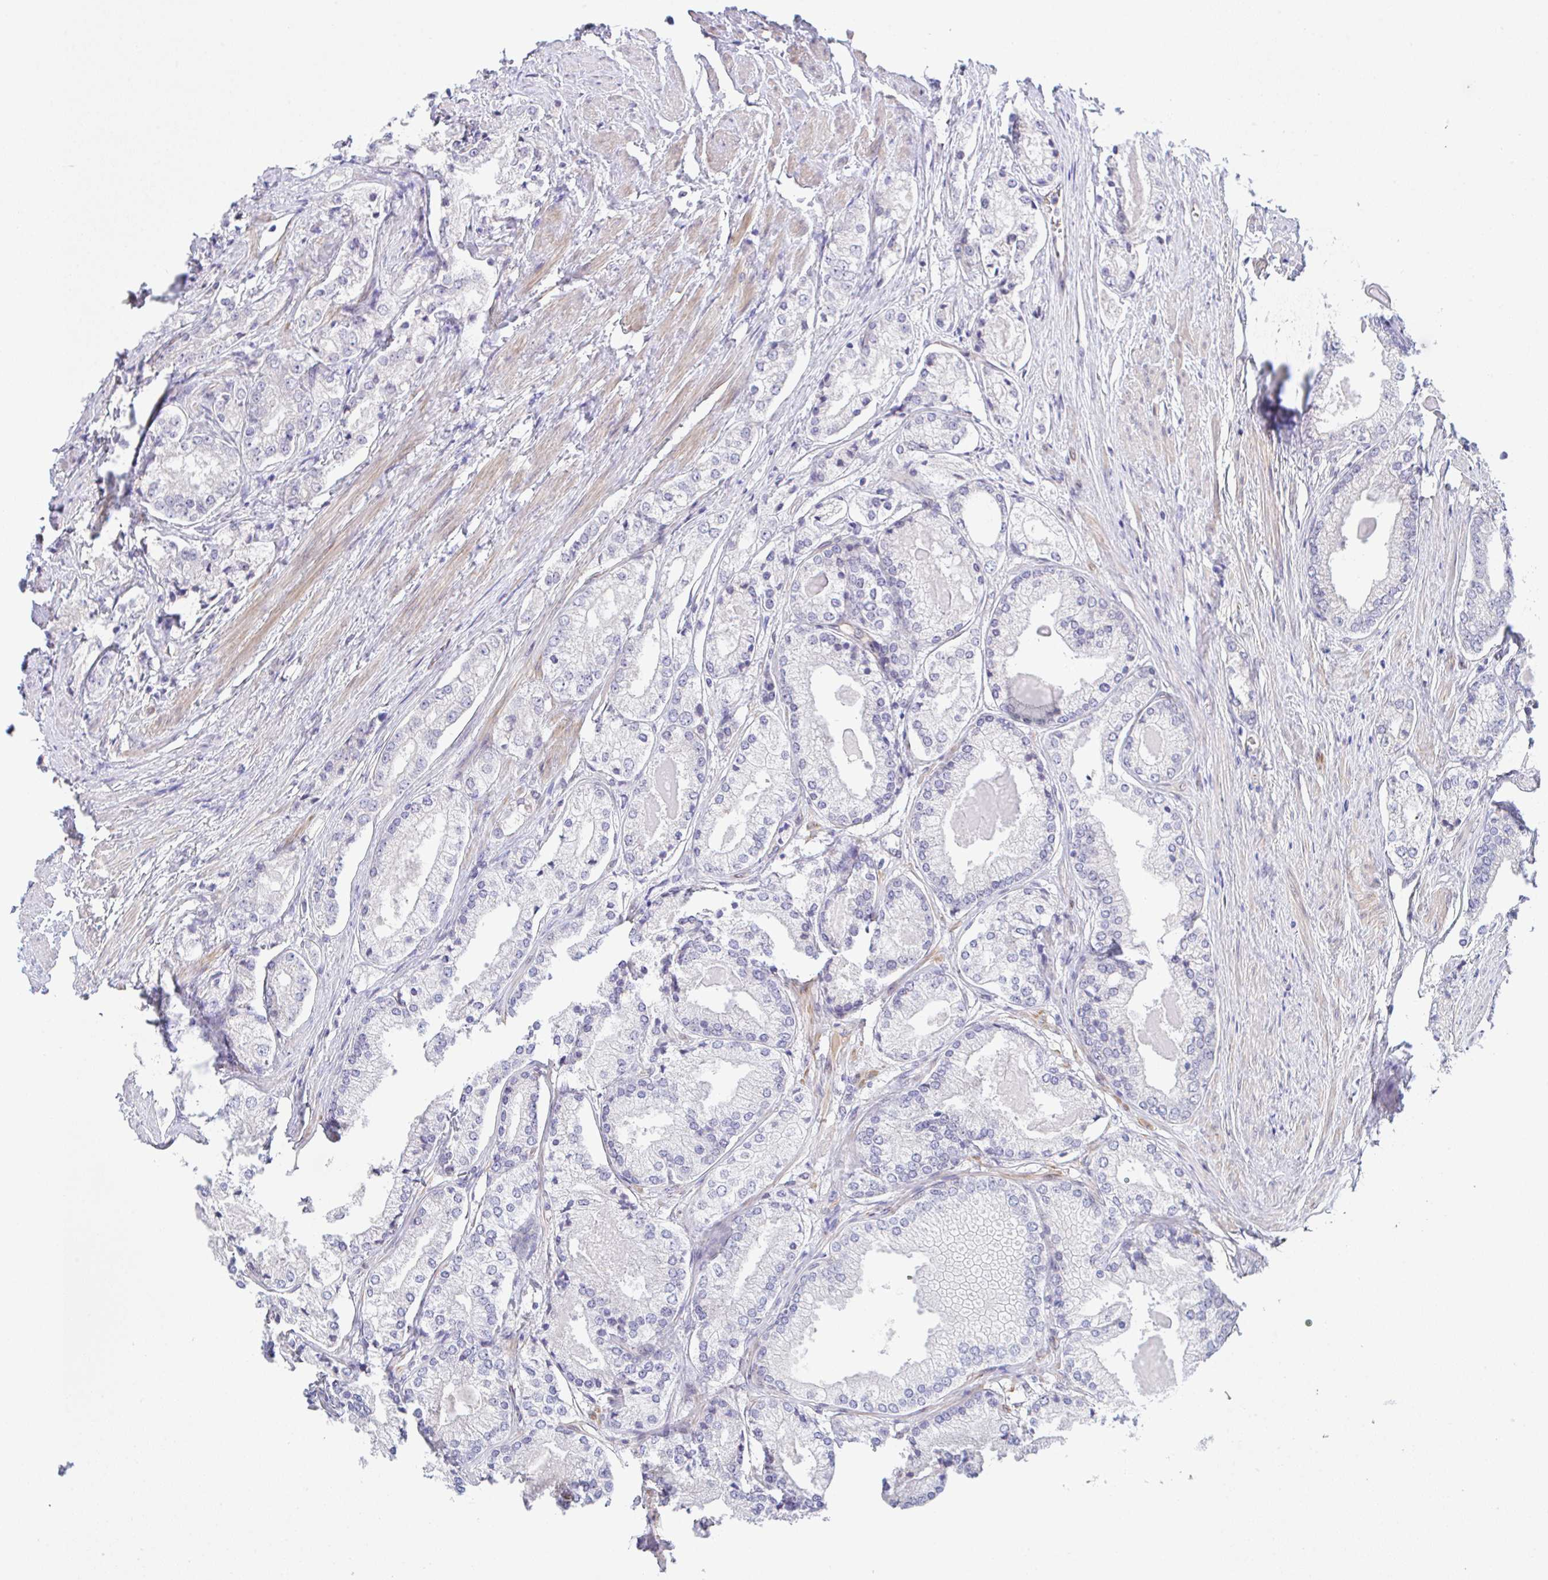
{"staining": {"intensity": "negative", "quantity": "none", "location": "none"}, "tissue": "prostate cancer", "cell_type": "Tumor cells", "image_type": "cancer", "snomed": [{"axis": "morphology", "description": "Adenocarcinoma, NOS"}, {"axis": "morphology", "description": "Adenocarcinoma, Low grade"}, {"axis": "topography", "description": "Prostate"}], "caption": "This is a photomicrograph of immunohistochemistry staining of prostate cancer (adenocarcinoma (low-grade)), which shows no staining in tumor cells.", "gene": "ZBED3", "patient": {"sex": "male", "age": 68}}